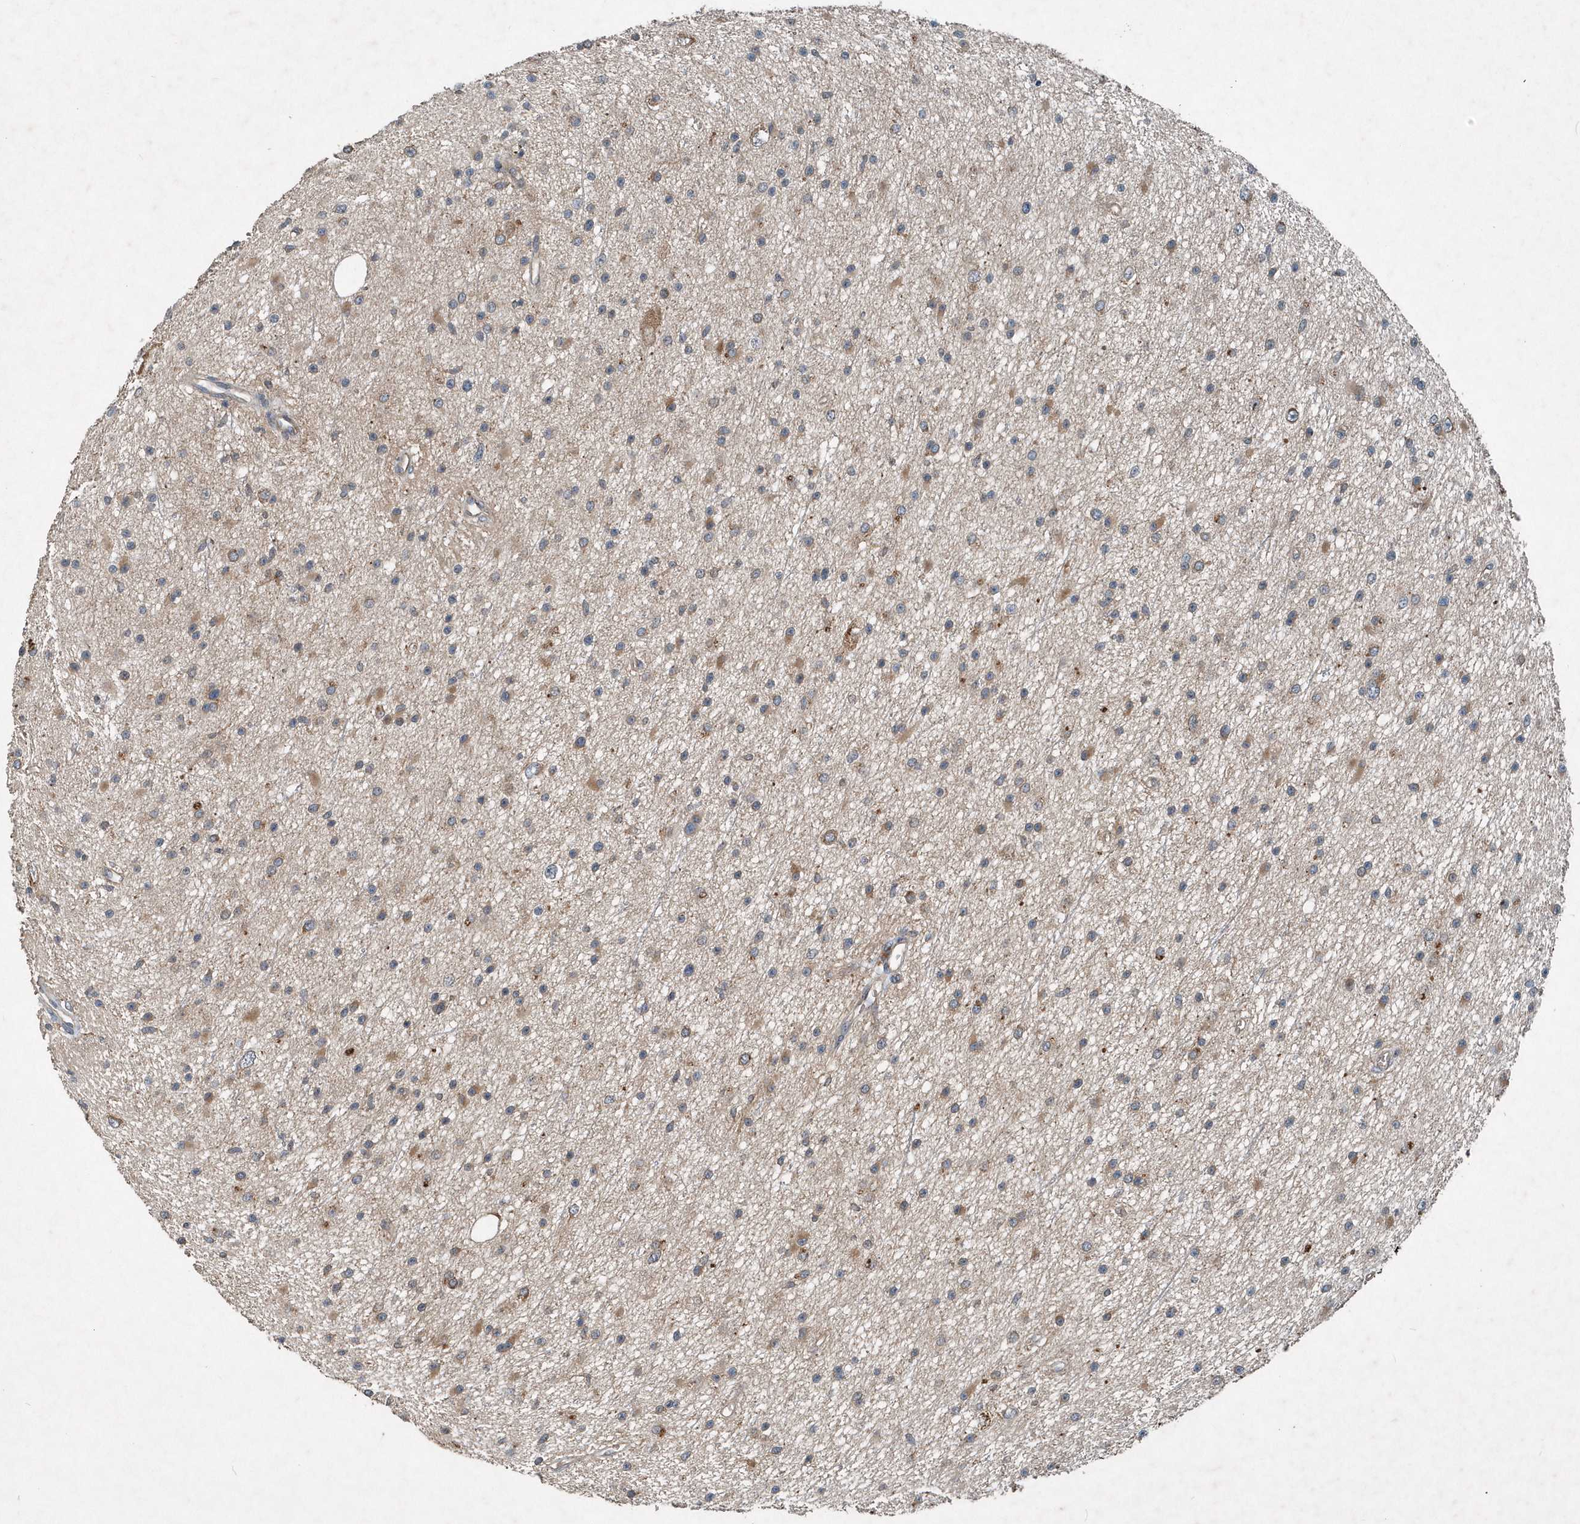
{"staining": {"intensity": "moderate", "quantity": "25%-75%", "location": "cytoplasmic/membranous"}, "tissue": "glioma", "cell_type": "Tumor cells", "image_type": "cancer", "snomed": [{"axis": "morphology", "description": "Glioma, malignant, Low grade"}, {"axis": "topography", "description": "Cerebral cortex"}], "caption": "This is an image of IHC staining of malignant low-grade glioma, which shows moderate staining in the cytoplasmic/membranous of tumor cells.", "gene": "SCFD2", "patient": {"sex": "female", "age": 39}}